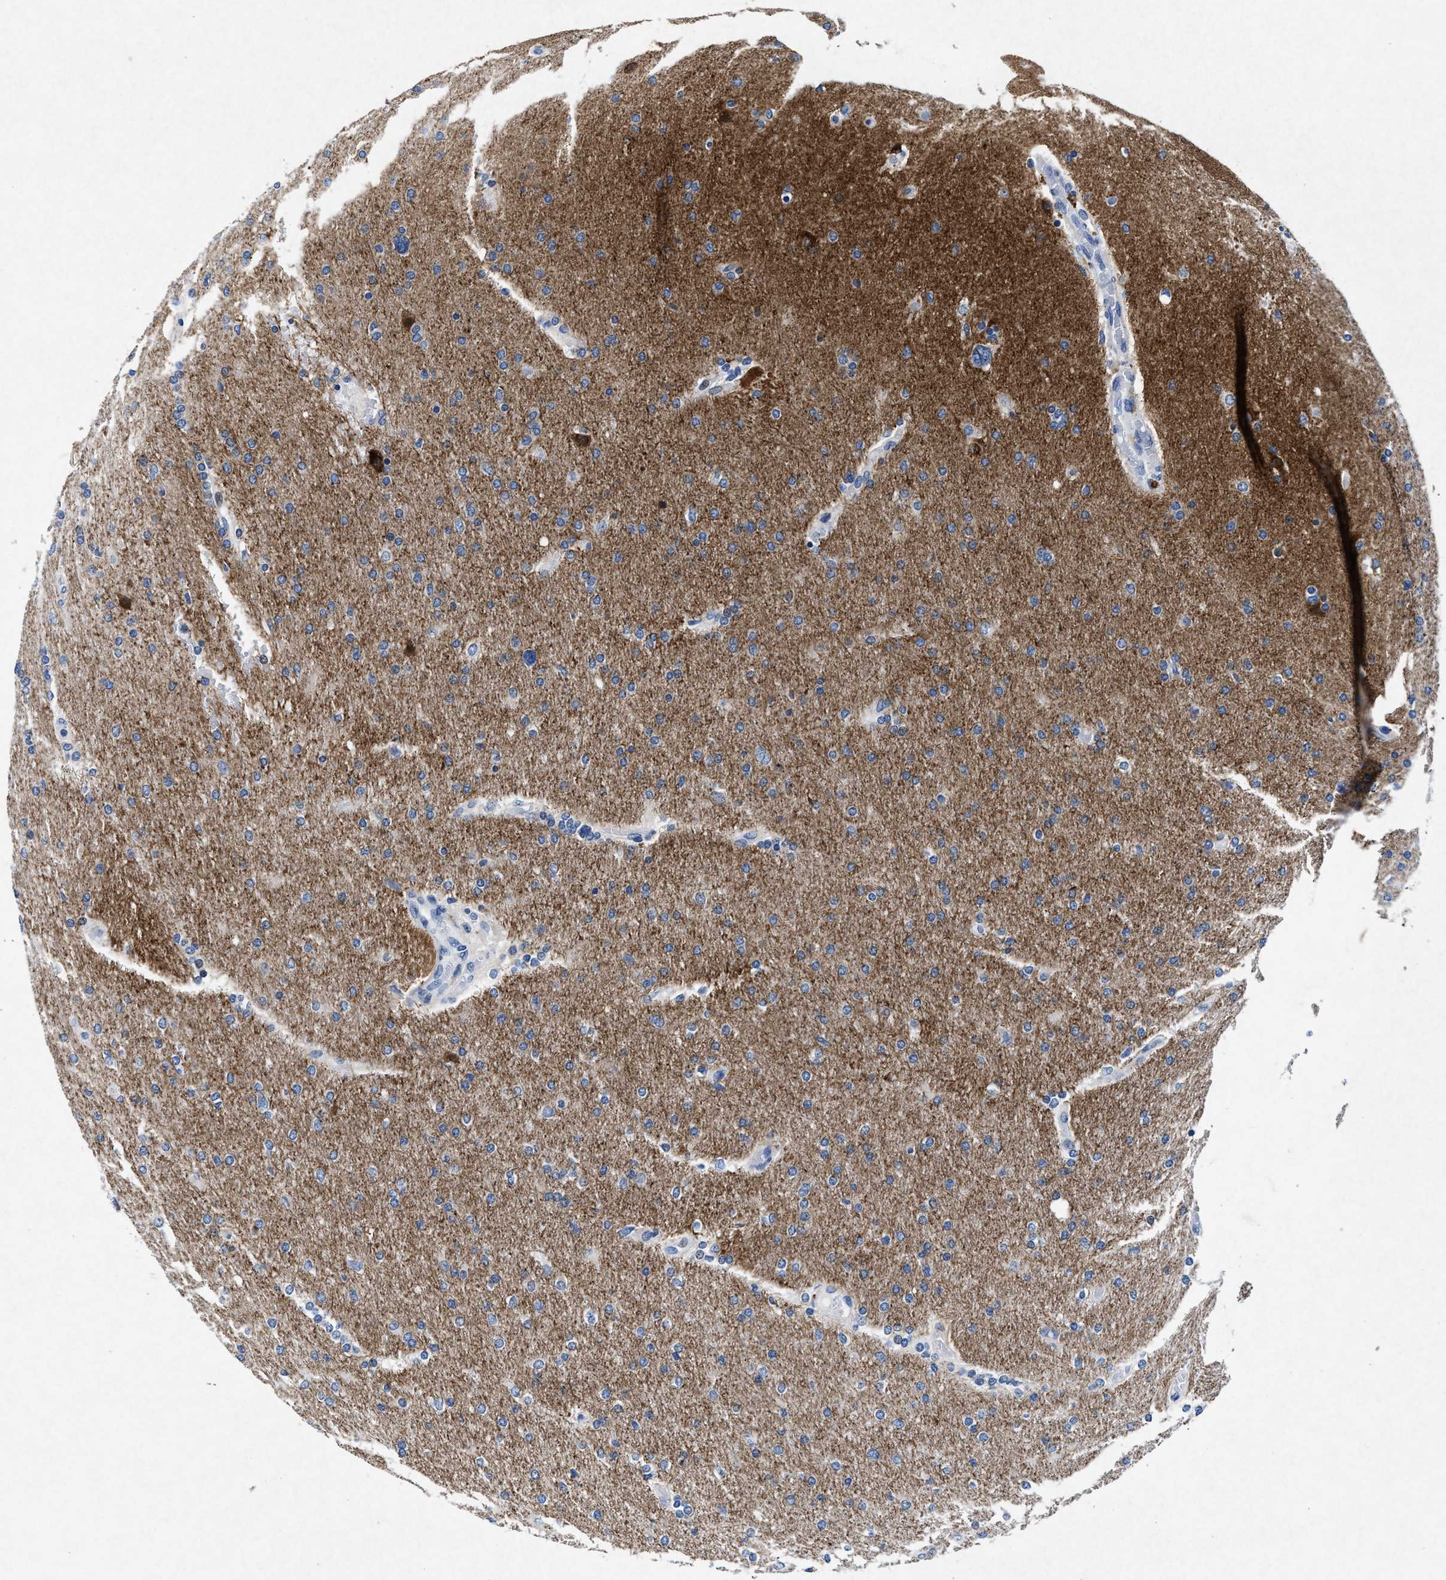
{"staining": {"intensity": "negative", "quantity": "none", "location": "none"}, "tissue": "glioma", "cell_type": "Tumor cells", "image_type": "cancer", "snomed": [{"axis": "morphology", "description": "Glioma, malignant, High grade"}, {"axis": "topography", "description": "Cerebral cortex"}], "caption": "Glioma was stained to show a protein in brown. There is no significant positivity in tumor cells. (Stains: DAB immunohistochemistry (IHC) with hematoxylin counter stain, Microscopy: brightfield microscopy at high magnification).", "gene": "MAP6", "patient": {"sex": "female", "age": 36}}